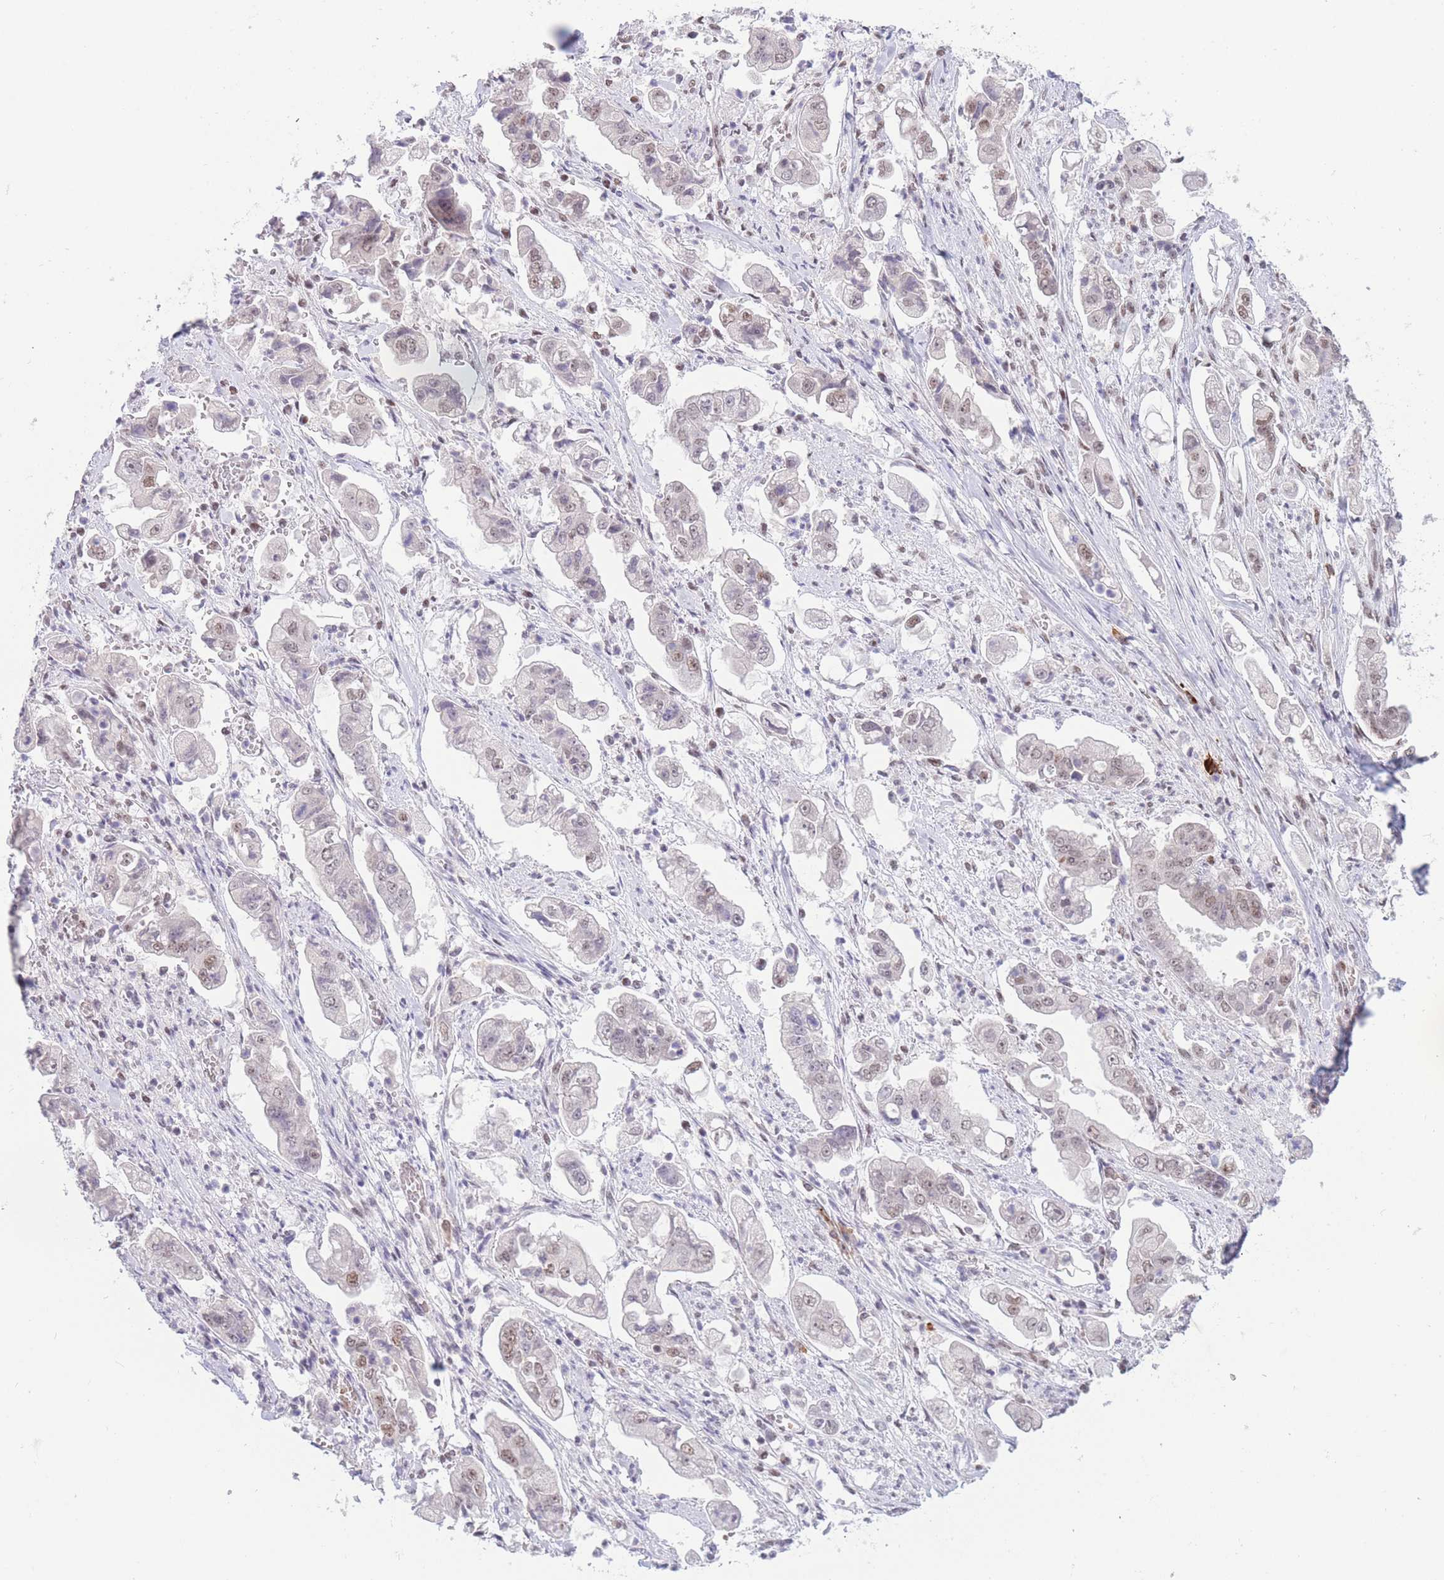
{"staining": {"intensity": "moderate", "quantity": ">75%", "location": "nuclear"}, "tissue": "stomach cancer", "cell_type": "Tumor cells", "image_type": "cancer", "snomed": [{"axis": "morphology", "description": "Adenocarcinoma, NOS"}, {"axis": "topography", "description": "Stomach"}], "caption": "Immunohistochemical staining of human stomach cancer (adenocarcinoma) demonstrates medium levels of moderate nuclear protein expression in approximately >75% of tumor cells.", "gene": "SMAD9", "patient": {"sex": "male", "age": 62}}